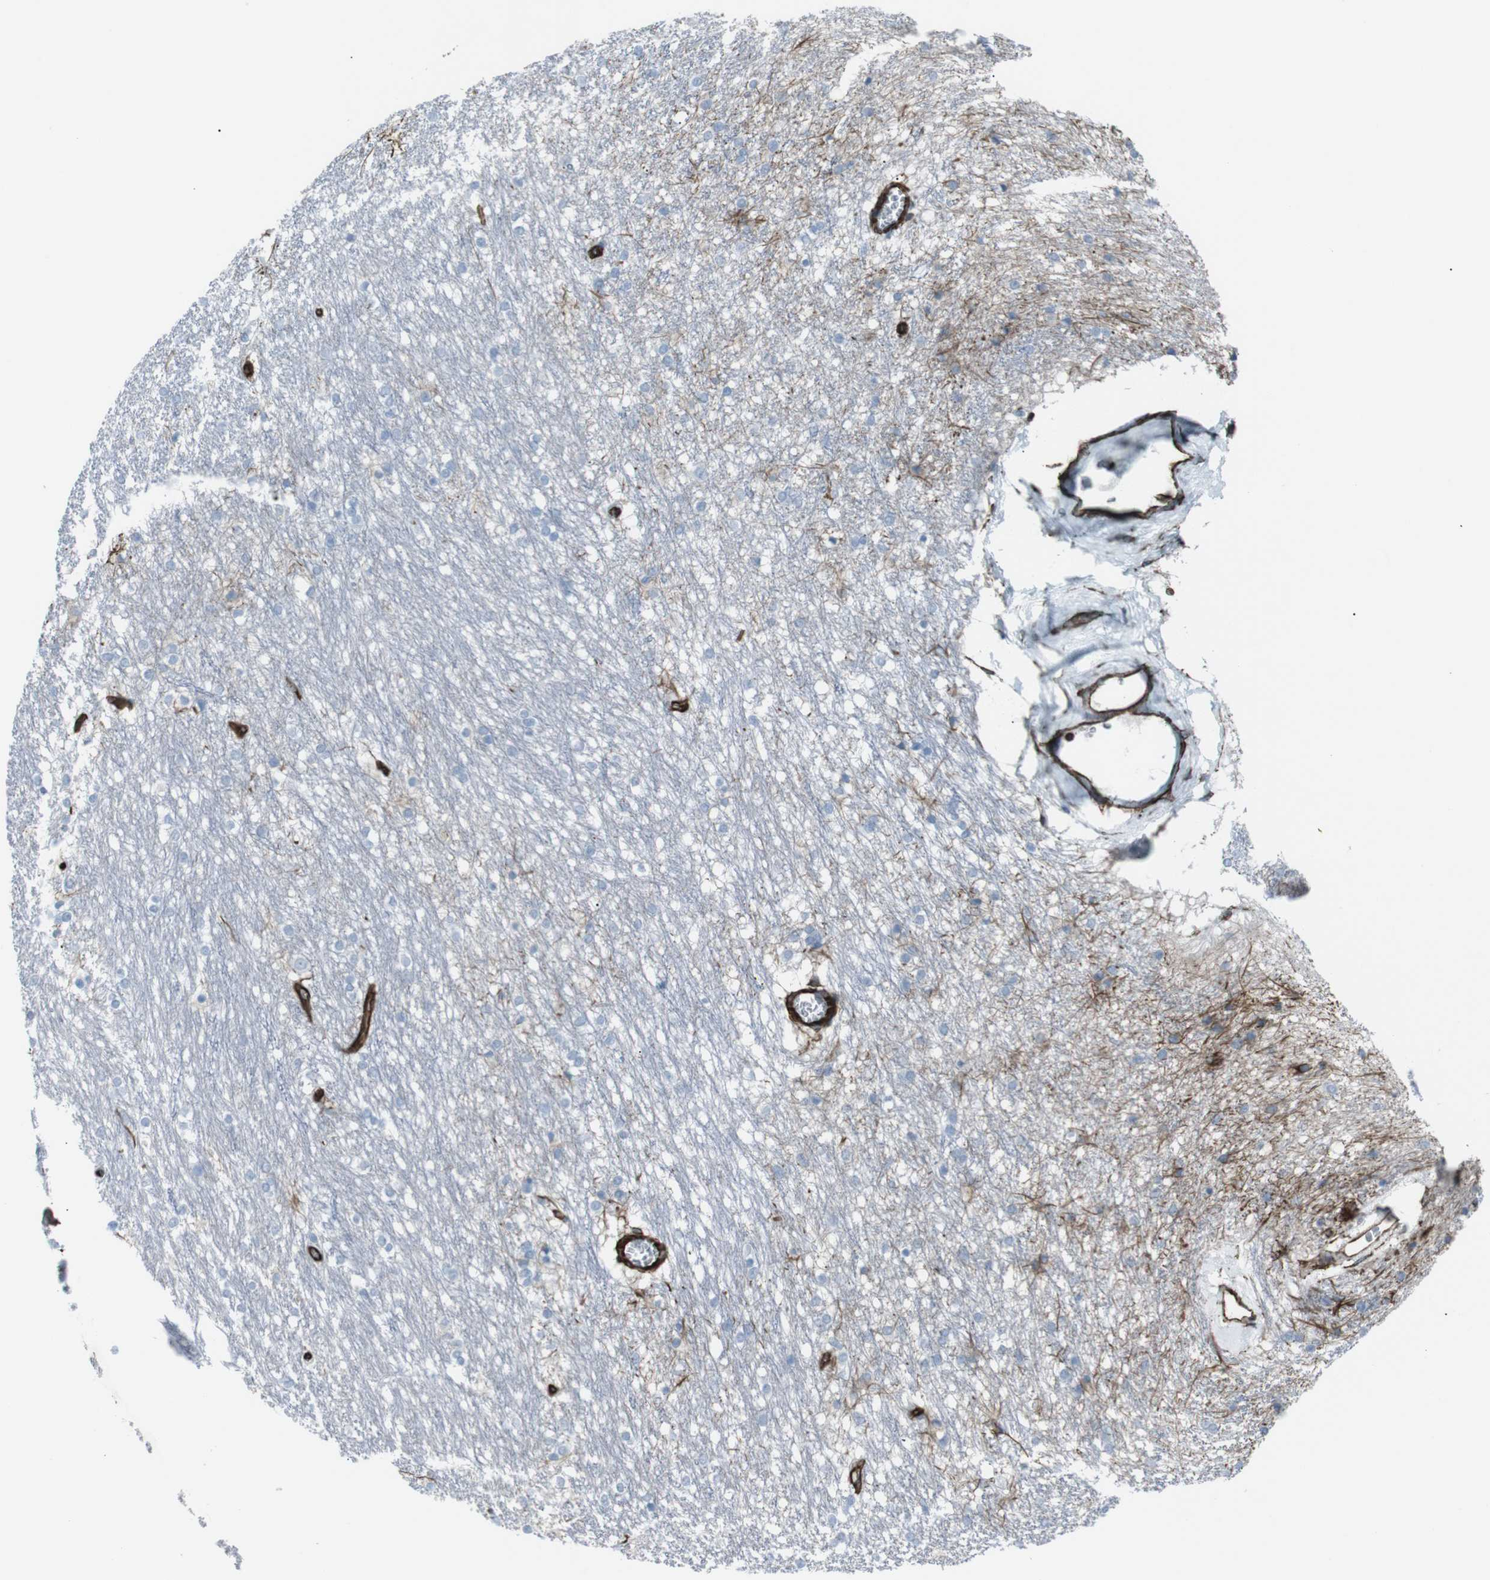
{"staining": {"intensity": "negative", "quantity": "none", "location": "none"}, "tissue": "caudate", "cell_type": "Glial cells", "image_type": "normal", "snomed": [{"axis": "morphology", "description": "Normal tissue, NOS"}, {"axis": "topography", "description": "Lateral ventricle wall"}], "caption": "High magnification brightfield microscopy of unremarkable caudate stained with DAB (brown) and counterstained with hematoxylin (blue): glial cells show no significant positivity.", "gene": "ZDHHC6", "patient": {"sex": "female", "age": 19}}